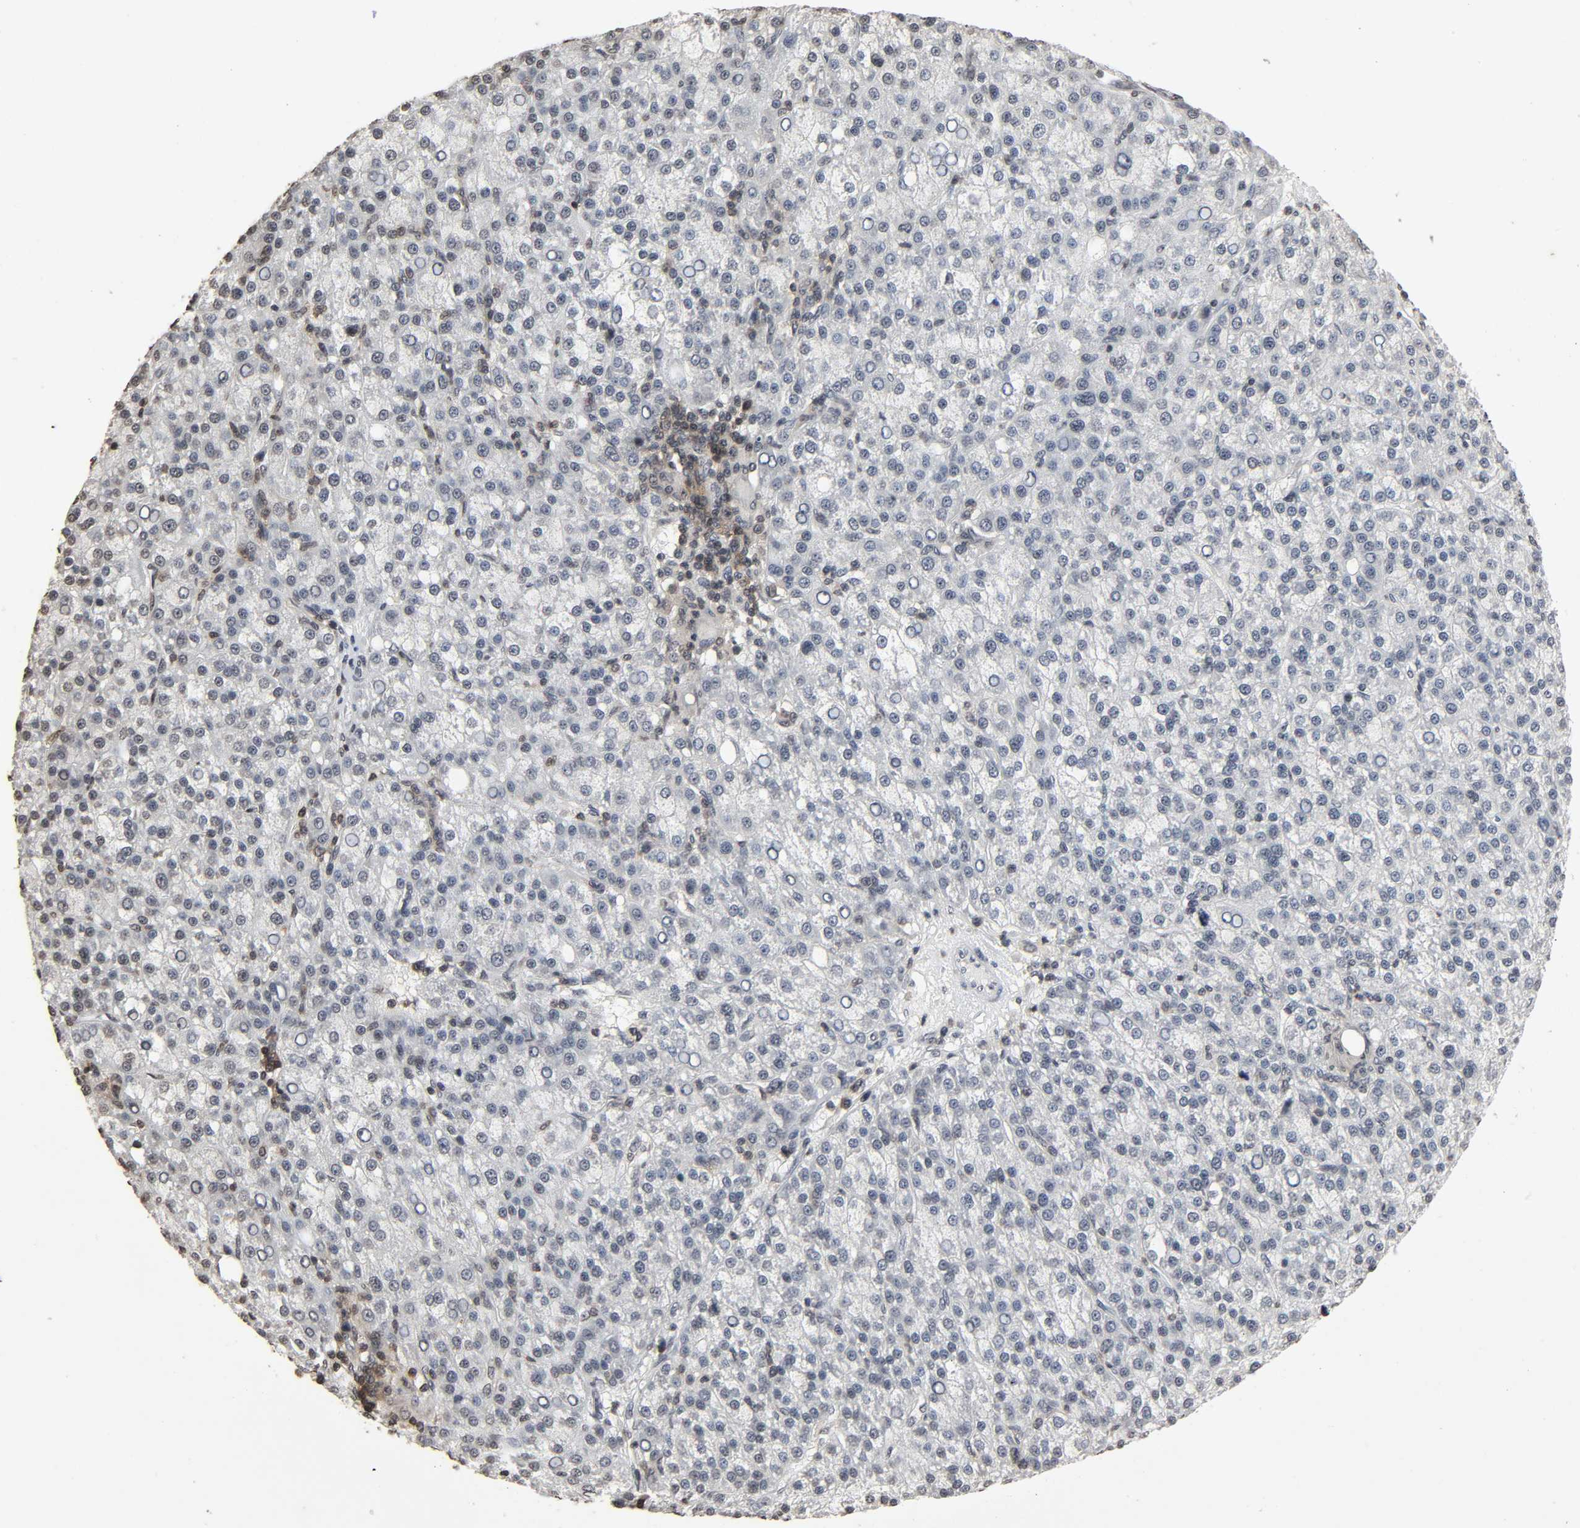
{"staining": {"intensity": "negative", "quantity": "none", "location": "none"}, "tissue": "liver cancer", "cell_type": "Tumor cells", "image_type": "cancer", "snomed": [{"axis": "morphology", "description": "Carcinoma, Hepatocellular, NOS"}, {"axis": "topography", "description": "Liver"}], "caption": "High magnification brightfield microscopy of liver cancer stained with DAB (3,3'-diaminobenzidine) (brown) and counterstained with hematoxylin (blue): tumor cells show no significant expression.", "gene": "STK4", "patient": {"sex": "female", "age": 58}}